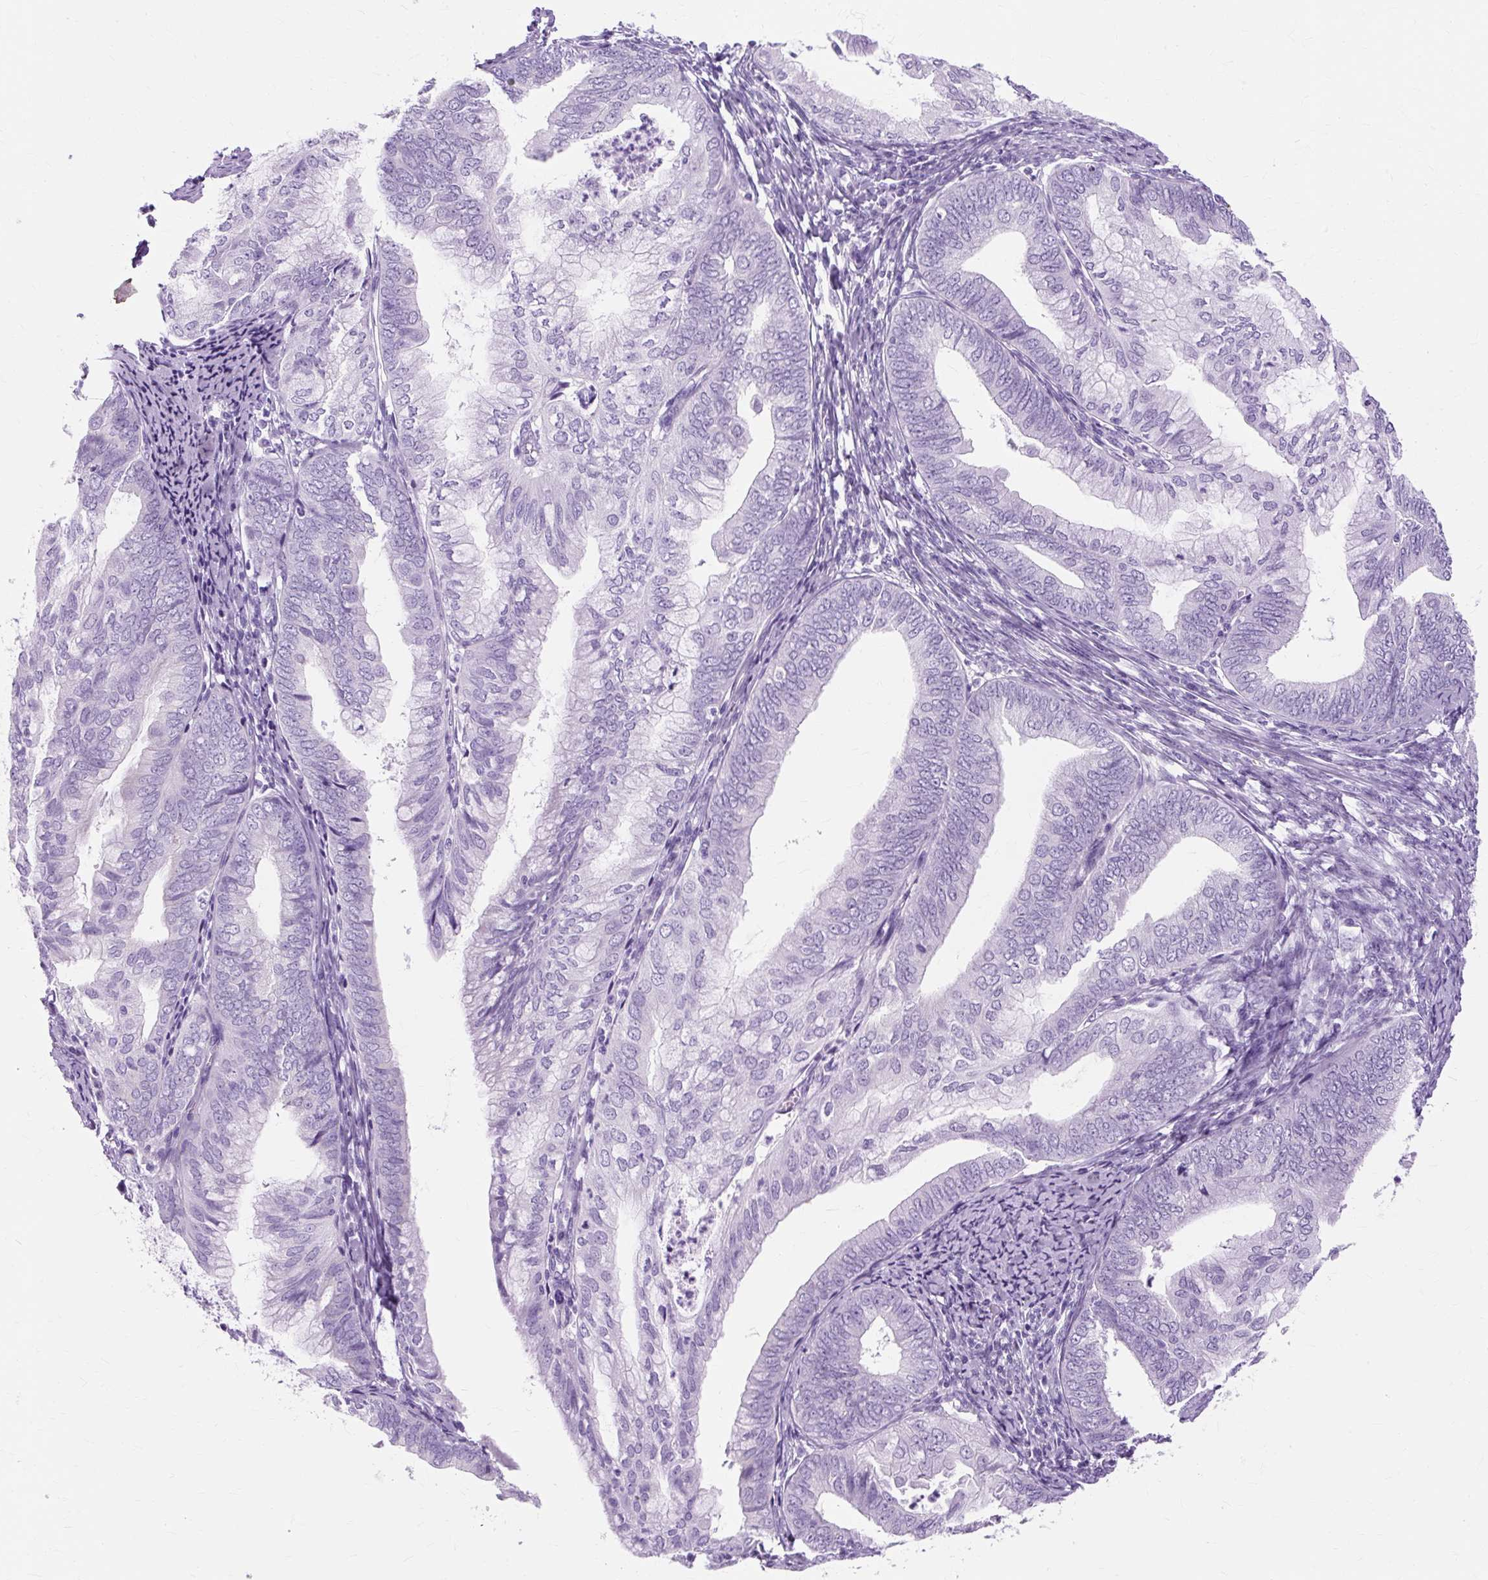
{"staining": {"intensity": "negative", "quantity": "none", "location": "none"}, "tissue": "endometrial cancer", "cell_type": "Tumor cells", "image_type": "cancer", "snomed": [{"axis": "morphology", "description": "Adenocarcinoma, NOS"}, {"axis": "topography", "description": "Endometrium"}], "caption": "The image shows no significant expression in tumor cells of endometrial cancer.", "gene": "TMEM89", "patient": {"sex": "female", "age": 75}}